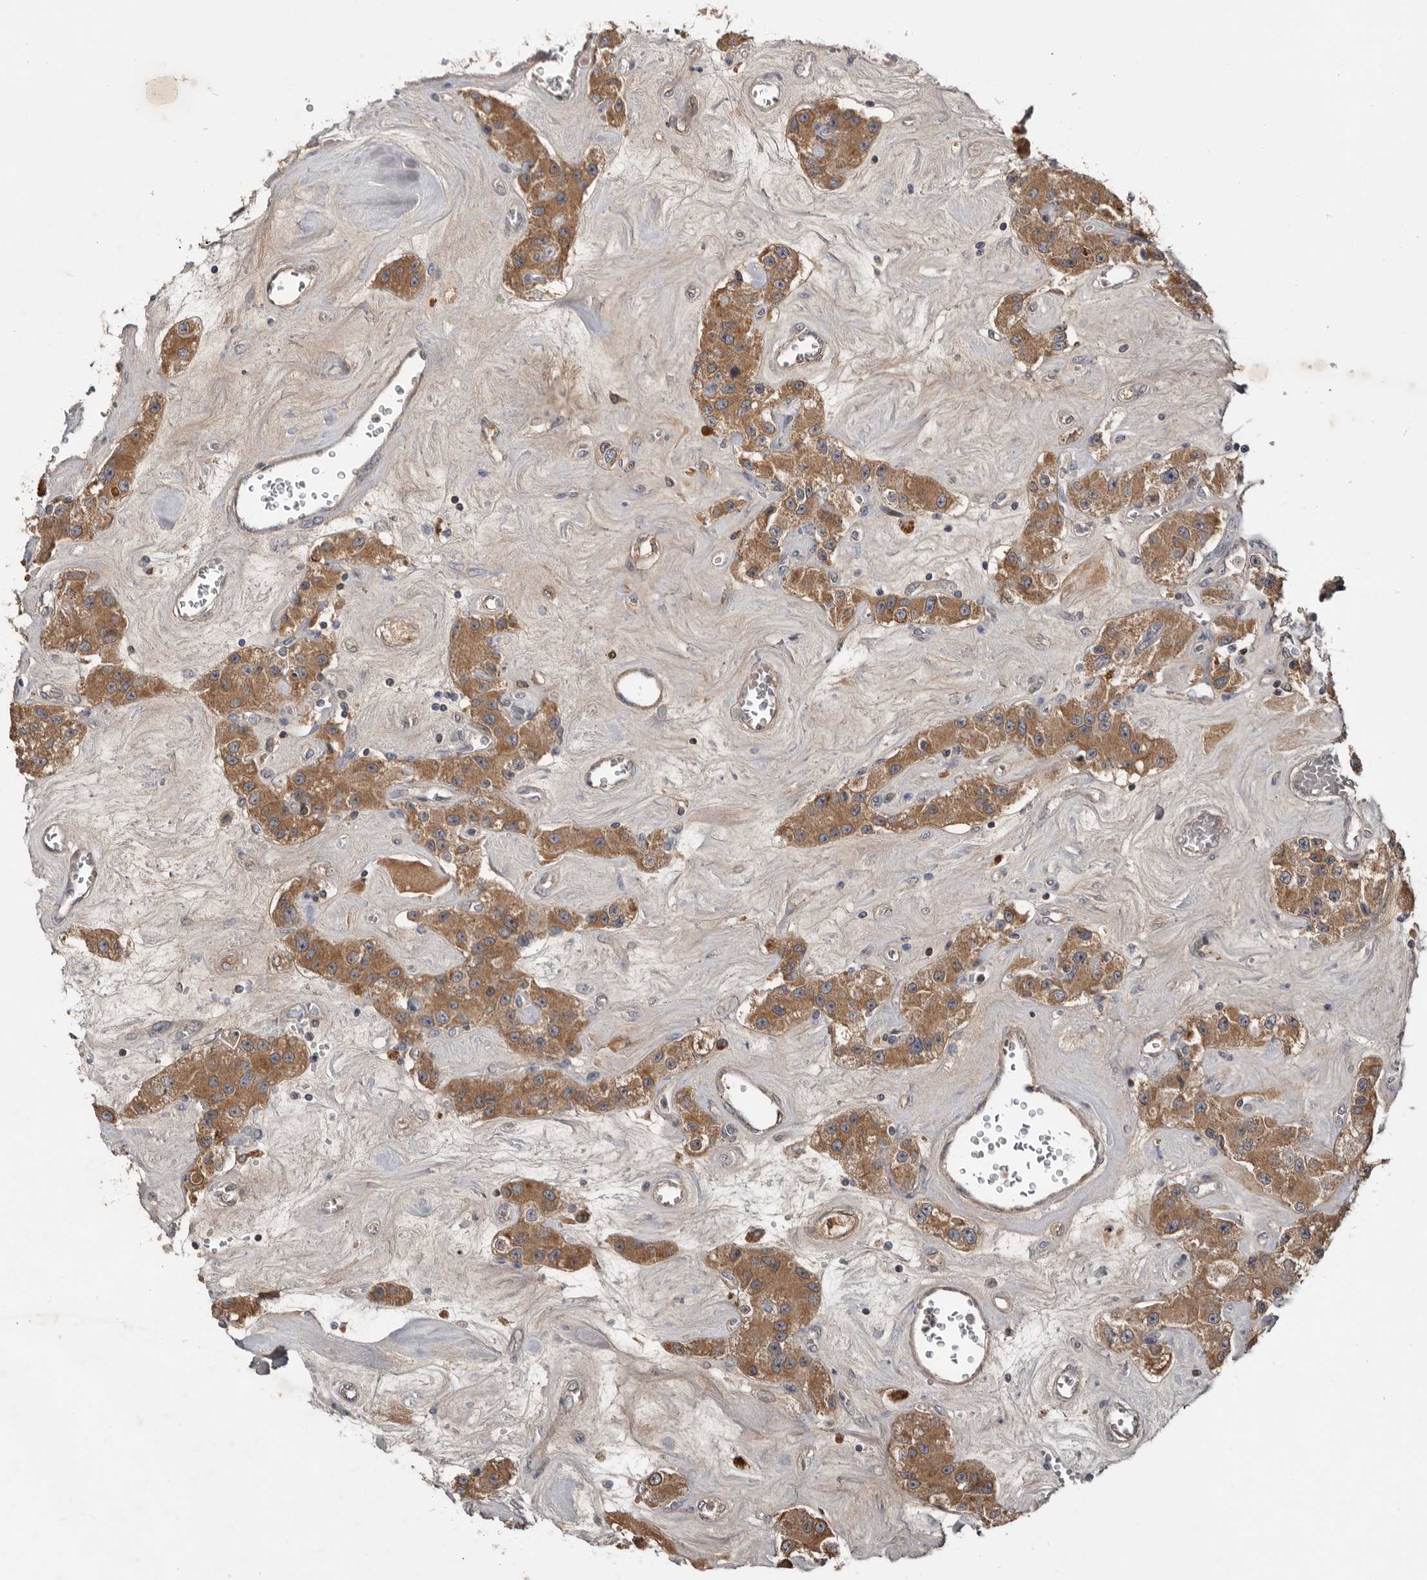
{"staining": {"intensity": "moderate", "quantity": ">75%", "location": "cytoplasmic/membranous"}, "tissue": "carcinoid", "cell_type": "Tumor cells", "image_type": "cancer", "snomed": [{"axis": "morphology", "description": "Carcinoid, malignant, NOS"}, {"axis": "topography", "description": "Pancreas"}], "caption": "Protein expression by immunohistochemistry (IHC) reveals moderate cytoplasmic/membranous positivity in approximately >75% of tumor cells in carcinoid. (IHC, brightfield microscopy, high magnification).", "gene": "NMUR1", "patient": {"sex": "male", "age": 41}}